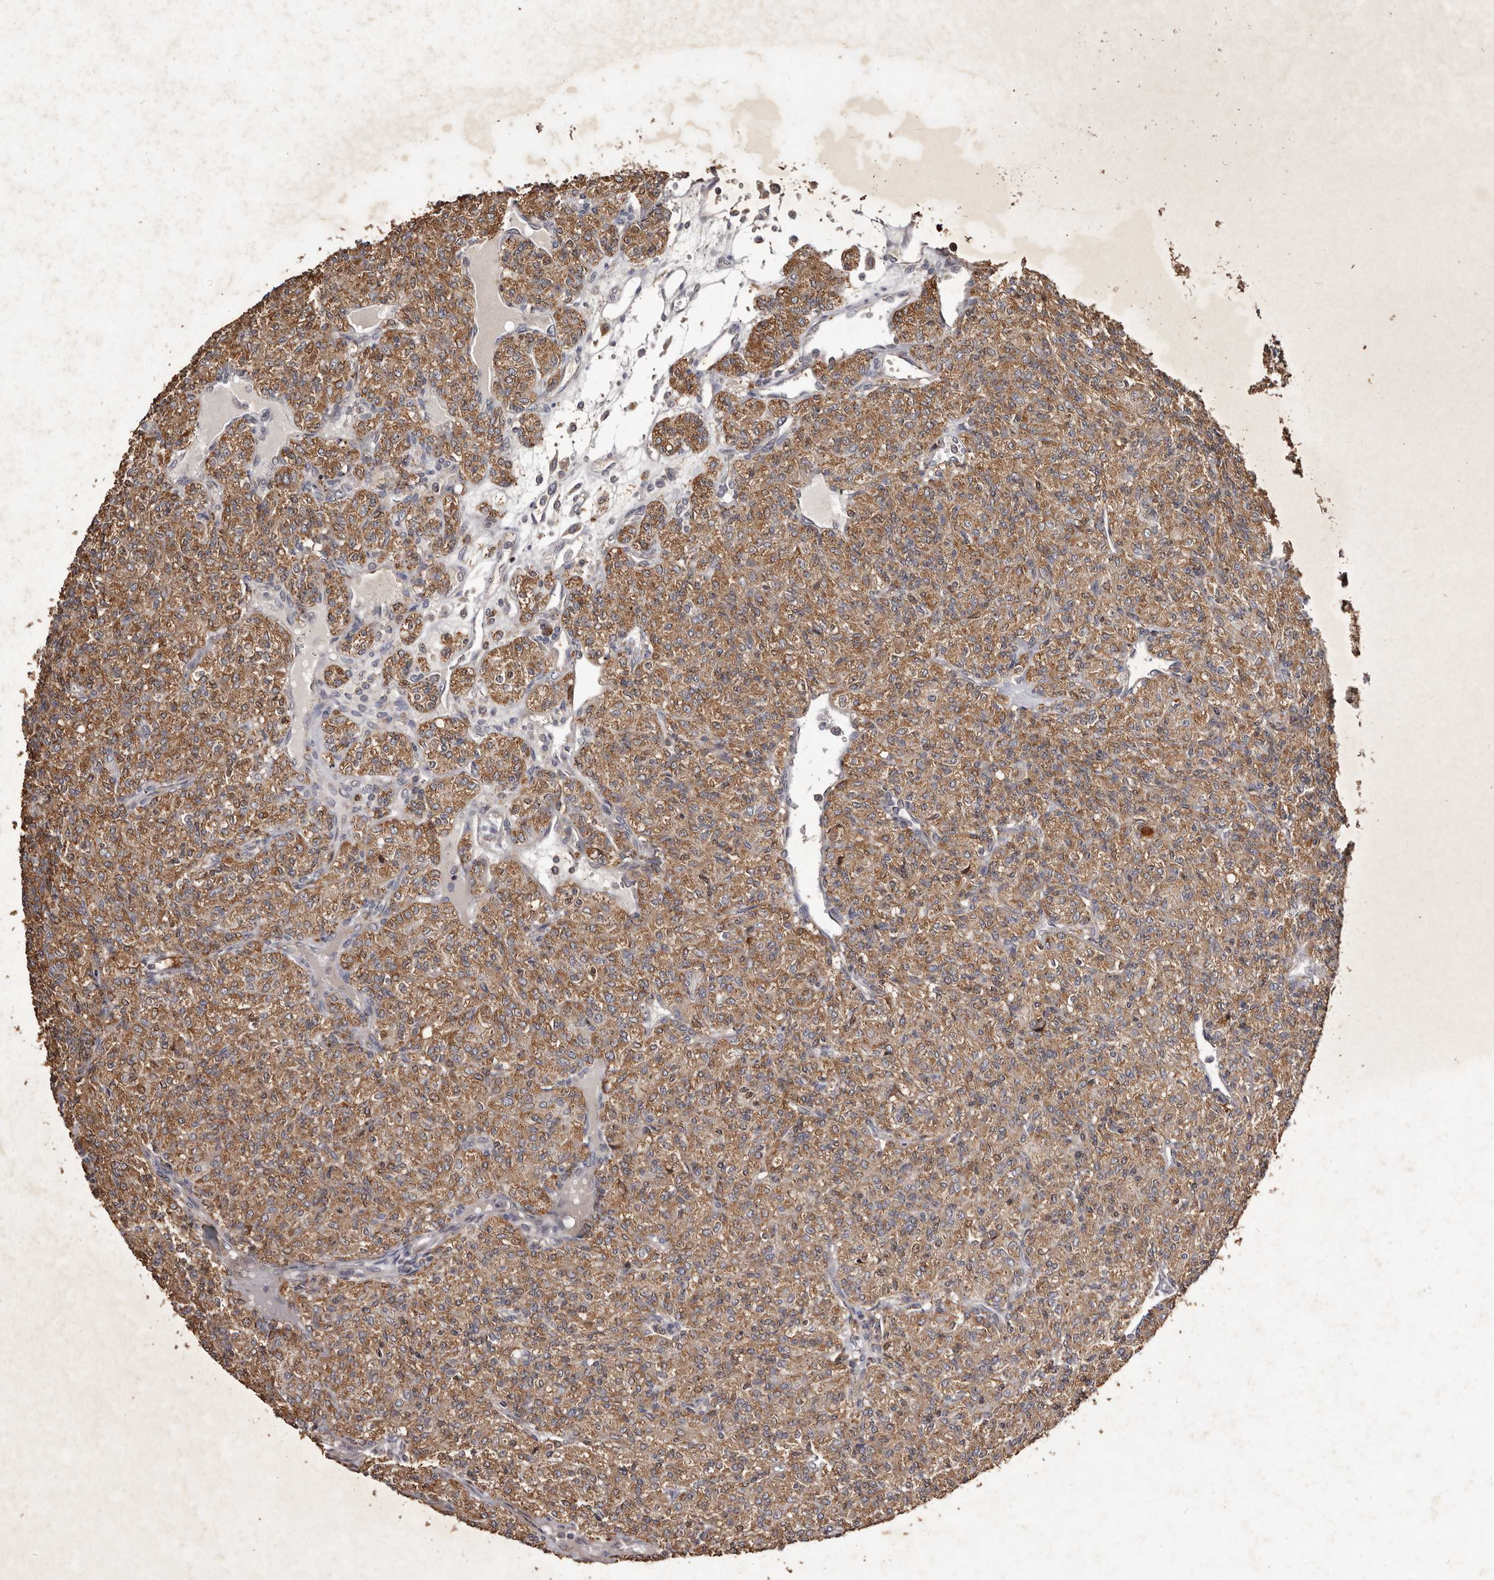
{"staining": {"intensity": "moderate", "quantity": ">75%", "location": "cytoplasmic/membranous"}, "tissue": "renal cancer", "cell_type": "Tumor cells", "image_type": "cancer", "snomed": [{"axis": "morphology", "description": "Adenocarcinoma, NOS"}, {"axis": "topography", "description": "Kidney"}], "caption": "This is an image of immunohistochemistry staining of renal adenocarcinoma, which shows moderate expression in the cytoplasmic/membranous of tumor cells.", "gene": "CXCL14", "patient": {"sex": "male", "age": 77}}